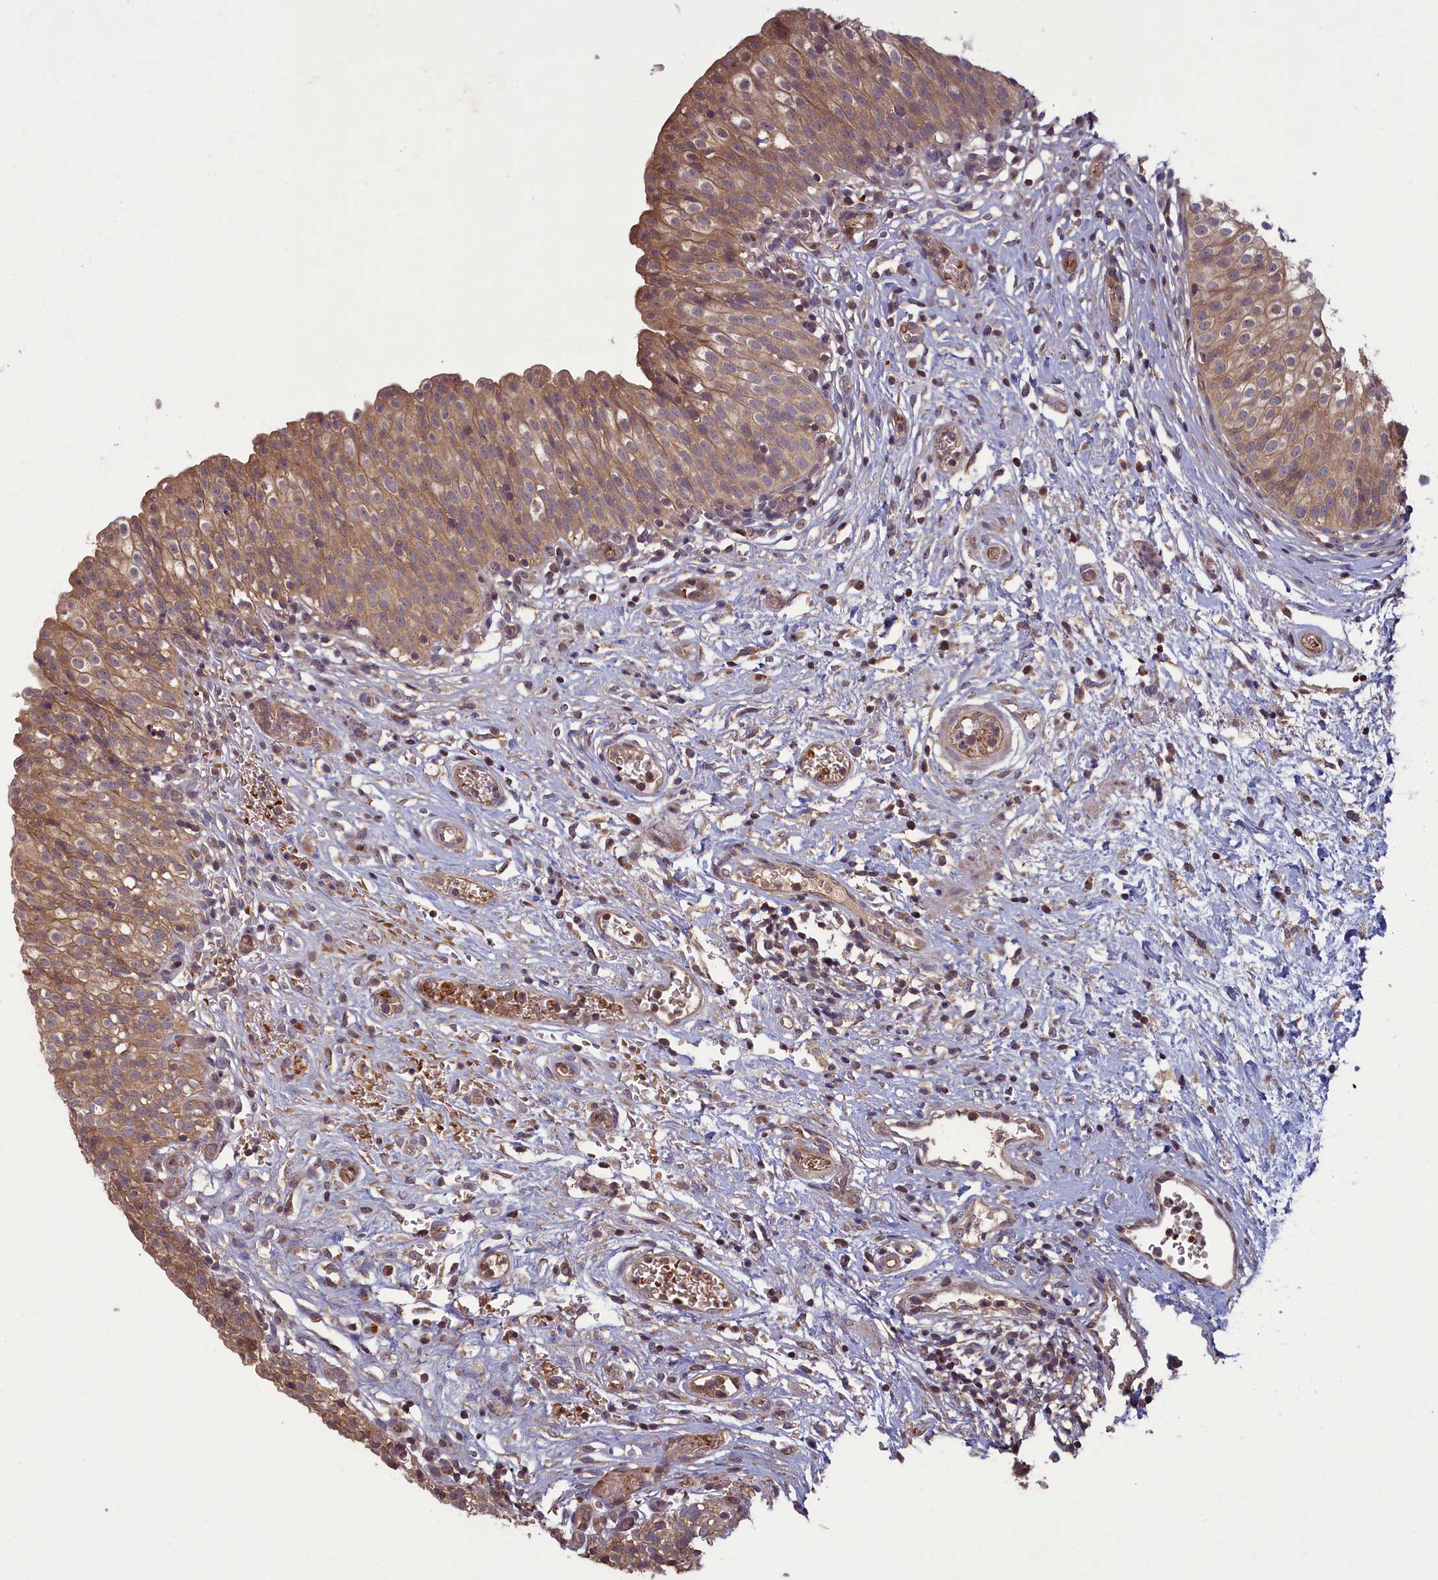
{"staining": {"intensity": "moderate", "quantity": ">75%", "location": "cytoplasmic/membranous,nuclear"}, "tissue": "urinary bladder", "cell_type": "Urothelial cells", "image_type": "normal", "snomed": [{"axis": "morphology", "description": "Normal tissue, NOS"}, {"axis": "topography", "description": "Urinary bladder"}], "caption": "This photomicrograph displays benign urinary bladder stained with IHC to label a protein in brown. The cytoplasmic/membranous,nuclear of urothelial cells show moderate positivity for the protein. Nuclei are counter-stained blue.", "gene": "CIAO2B", "patient": {"sex": "male", "age": 55}}